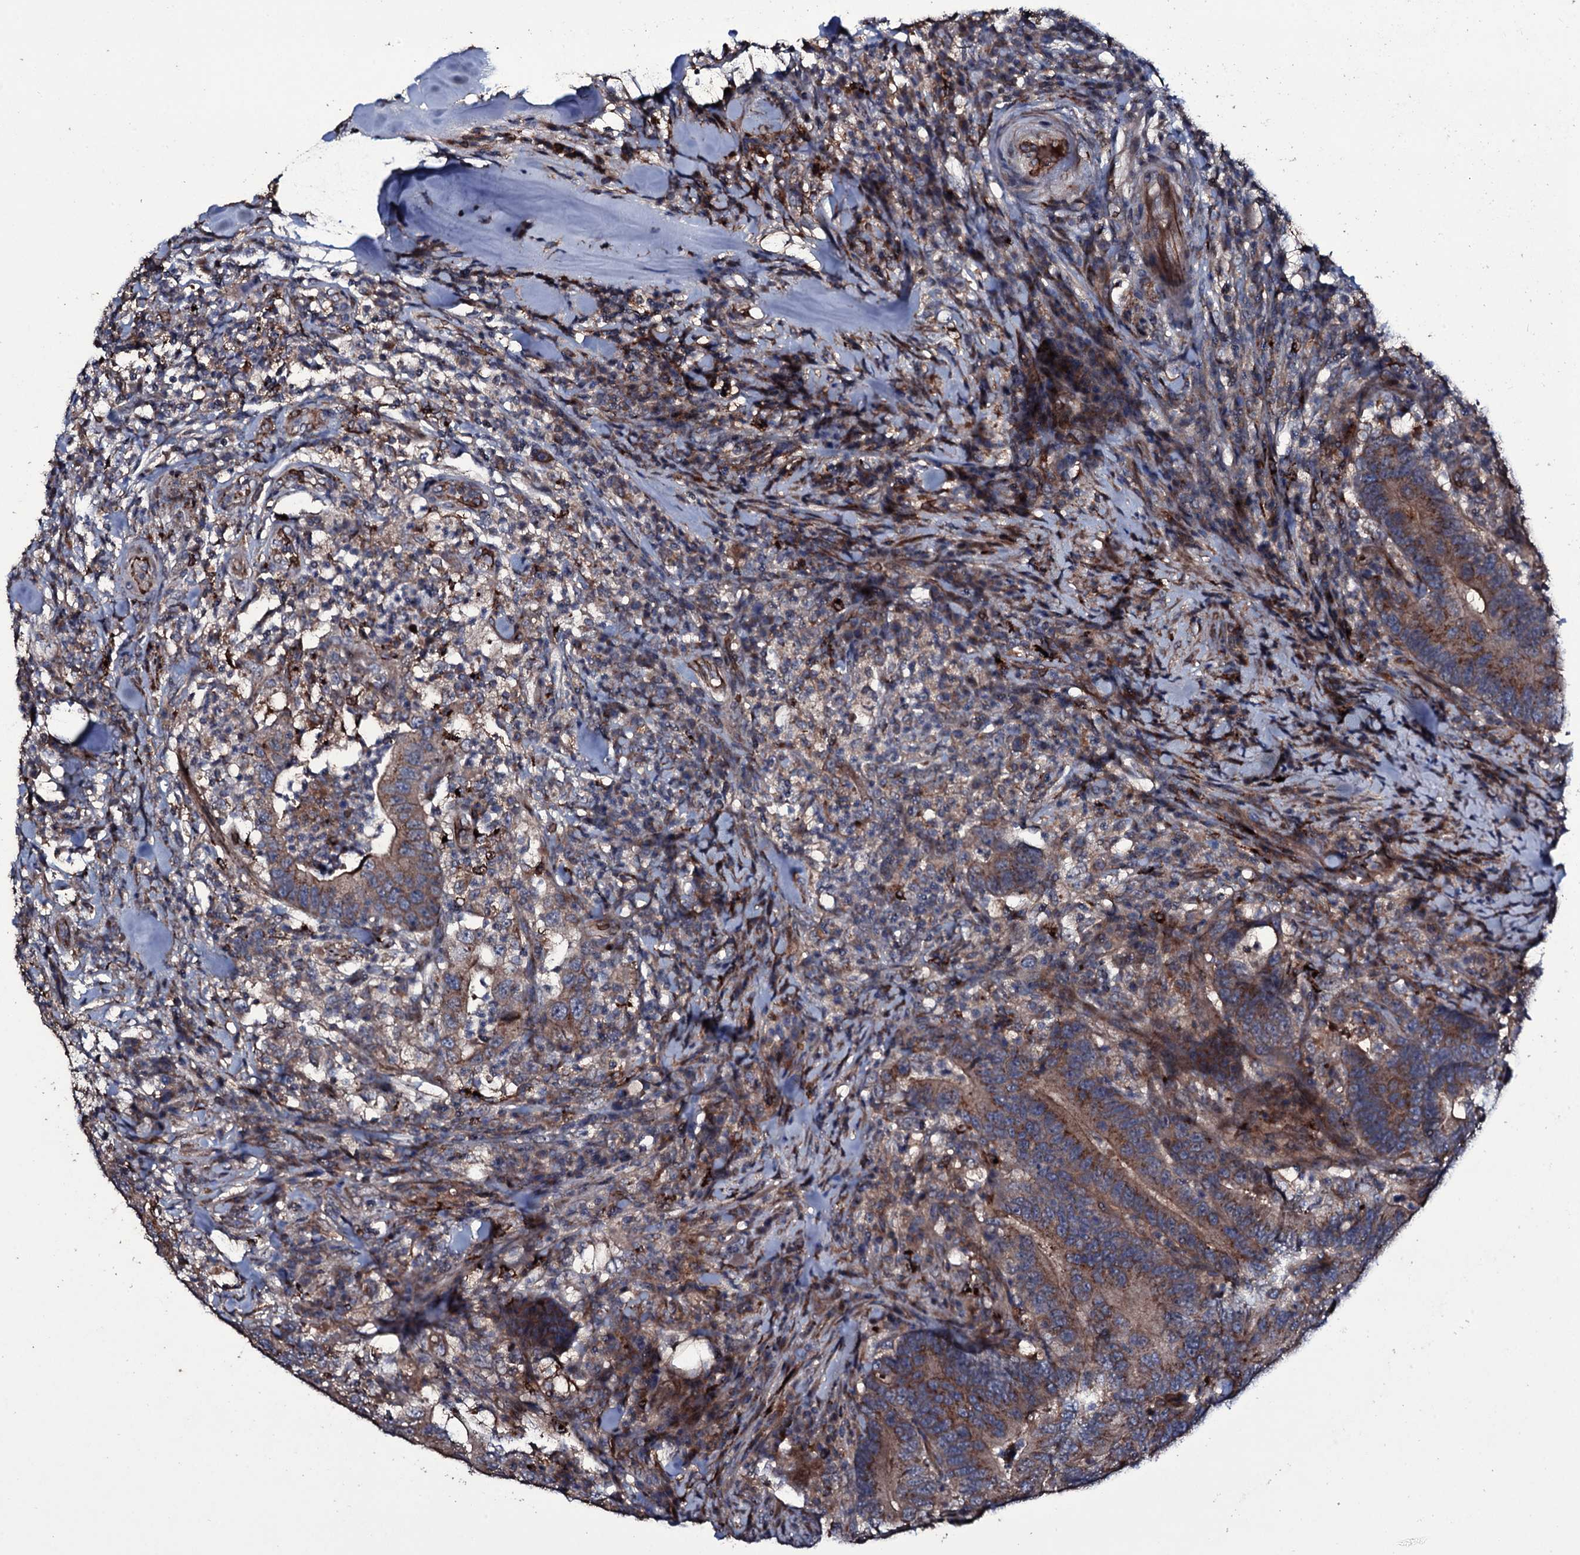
{"staining": {"intensity": "moderate", "quantity": "25%-75%", "location": "cytoplasmic/membranous"}, "tissue": "colorectal cancer", "cell_type": "Tumor cells", "image_type": "cancer", "snomed": [{"axis": "morphology", "description": "Adenocarcinoma, NOS"}, {"axis": "topography", "description": "Colon"}], "caption": "IHC of colorectal cancer (adenocarcinoma) reveals medium levels of moderate cytoplasmic/membranous expression in approximately 25%-75% of tumor cells.", "gene": "ZSWIM8", "patient": {"sex": "female", "age": 66}}